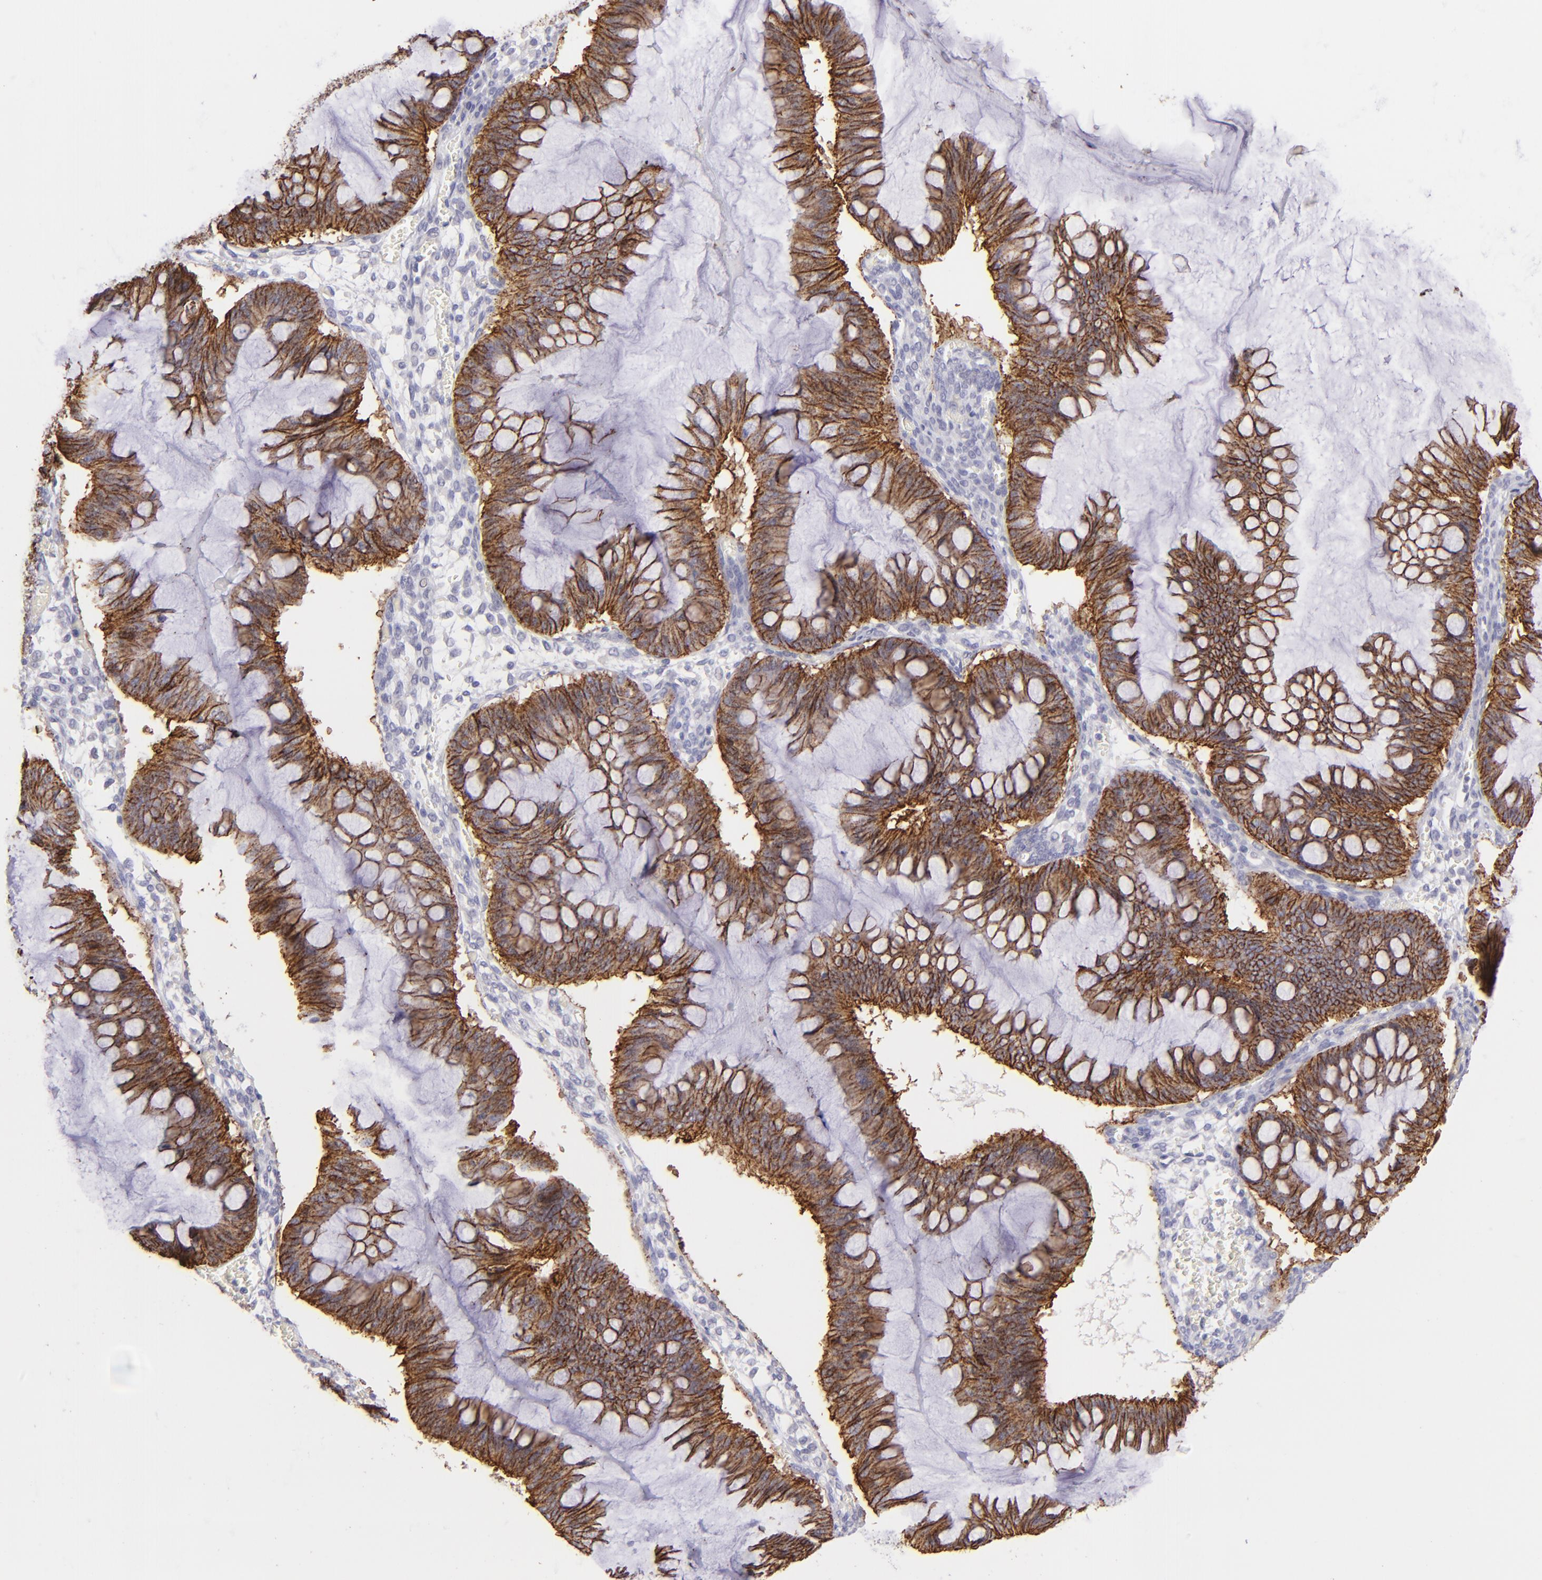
{"staining": {"intensity": "strong", "quantity": ">75%", "location": "cytoplasmic/membranous"}, "tissue": "ovarian cancer", "cell_type": "Tumor cells", "image_type": "cancer", "snomed": [{"axis": "morphology", "description": "Cystadenocarcinoma, mucinous, NOS"}, {"axis": "topography", "description": "Ovary"}], "caption": "Ovarian mucinous cystadenocarcinoma tissue displays strong cytoplasmic/membranous positivity in approximately >75% of tumor cells, visualized by immunohistochemistry.", "gene": "CLDN4", "patient": {"sex": "female", "age": 73}}